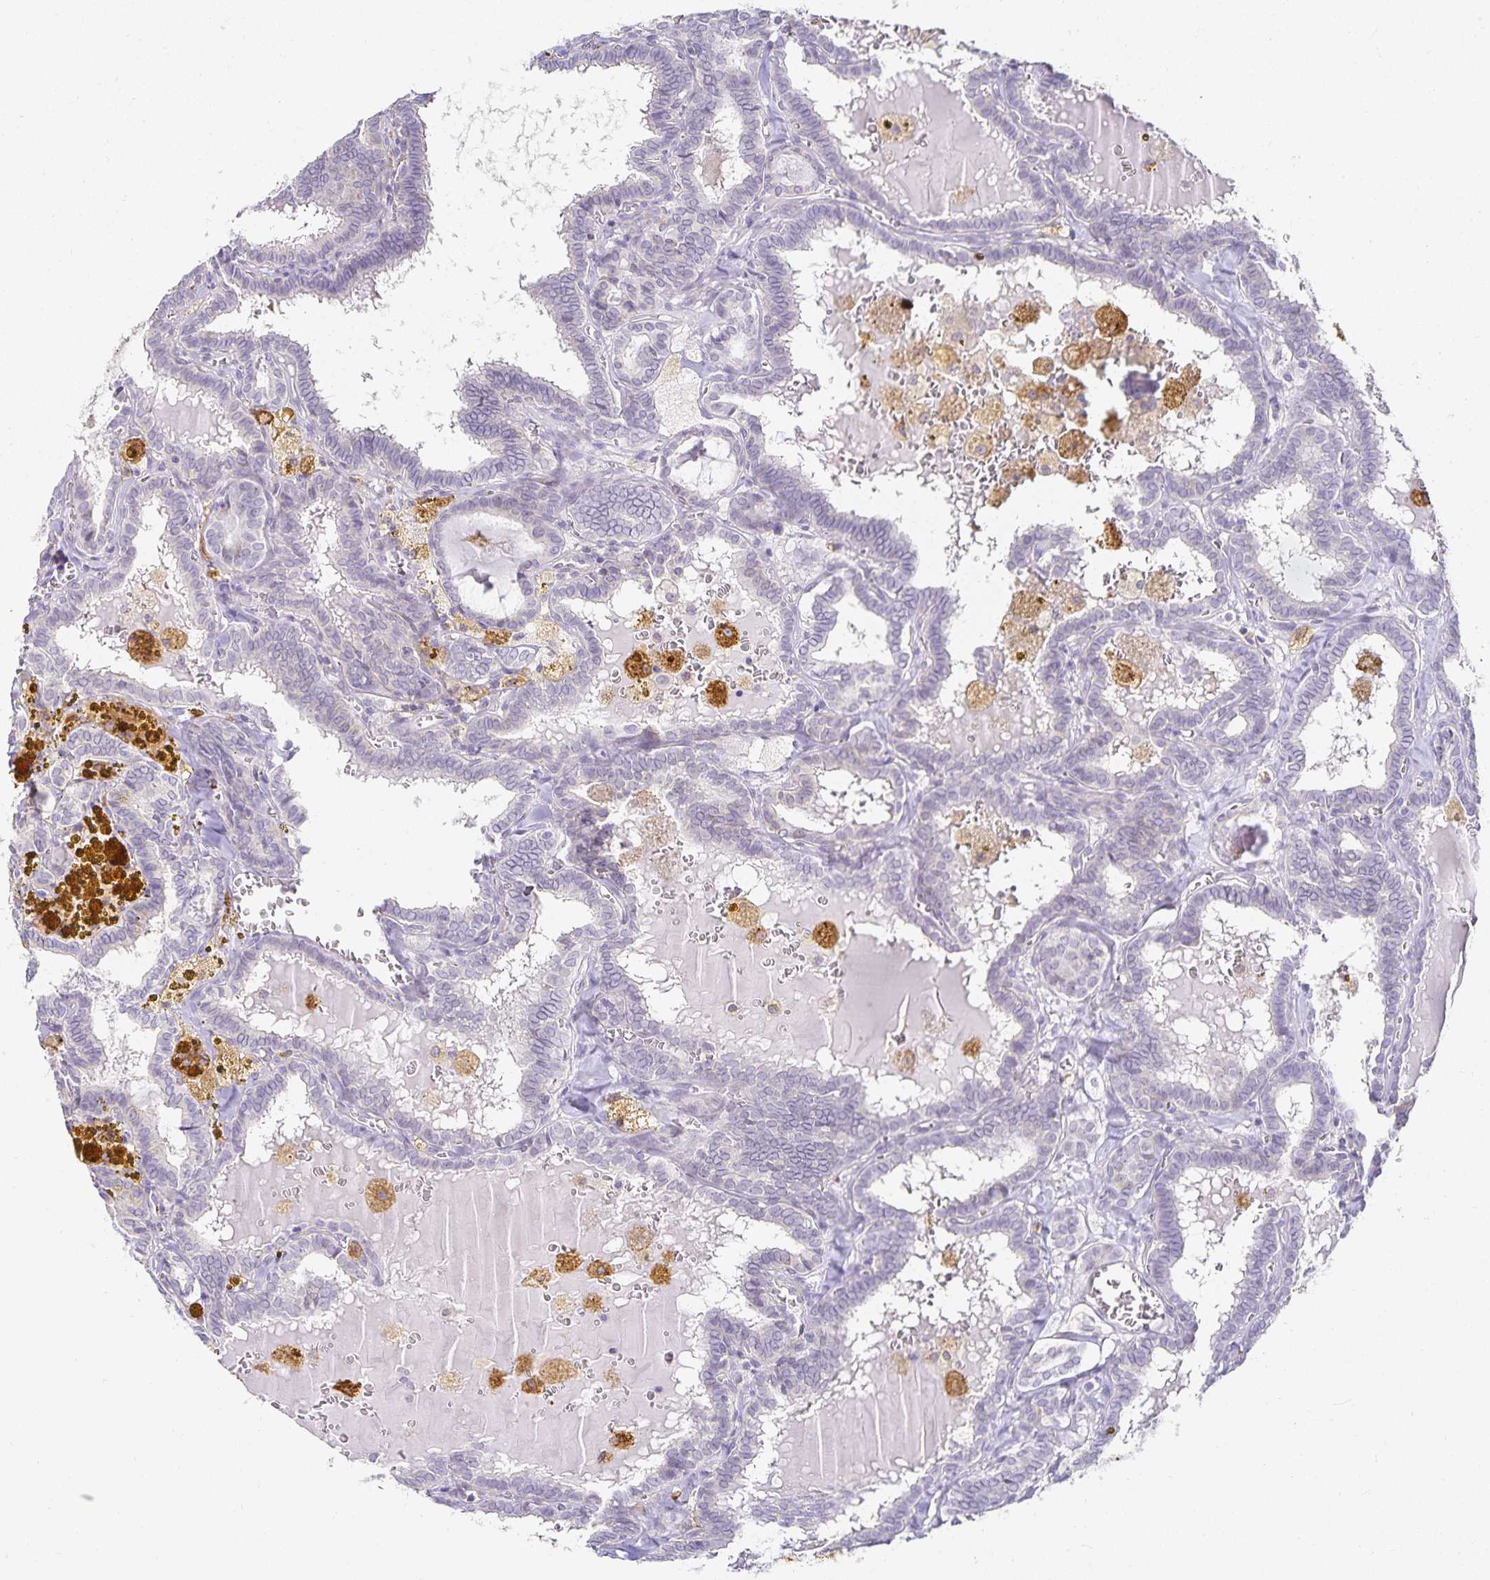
{"staining": {"intensity": "negative", "quantity": "none", "location": "none"}, "tissue": "thyroid cancer", "cell_type": "Tumor cells", "image_type": "cancer", "snomed": [{"axis": "morphology", "description": "Papillary adenocarcinoma, NOS"}, {"axis": "topography", "description": "Thyroid gland"}], "caption": "Histopathology image shows no significant protein expression in tumor cells of thyroid papillary adenocarcinoma.", "gene": "GP2", "patient": {"sex": "female", "age": 39}}